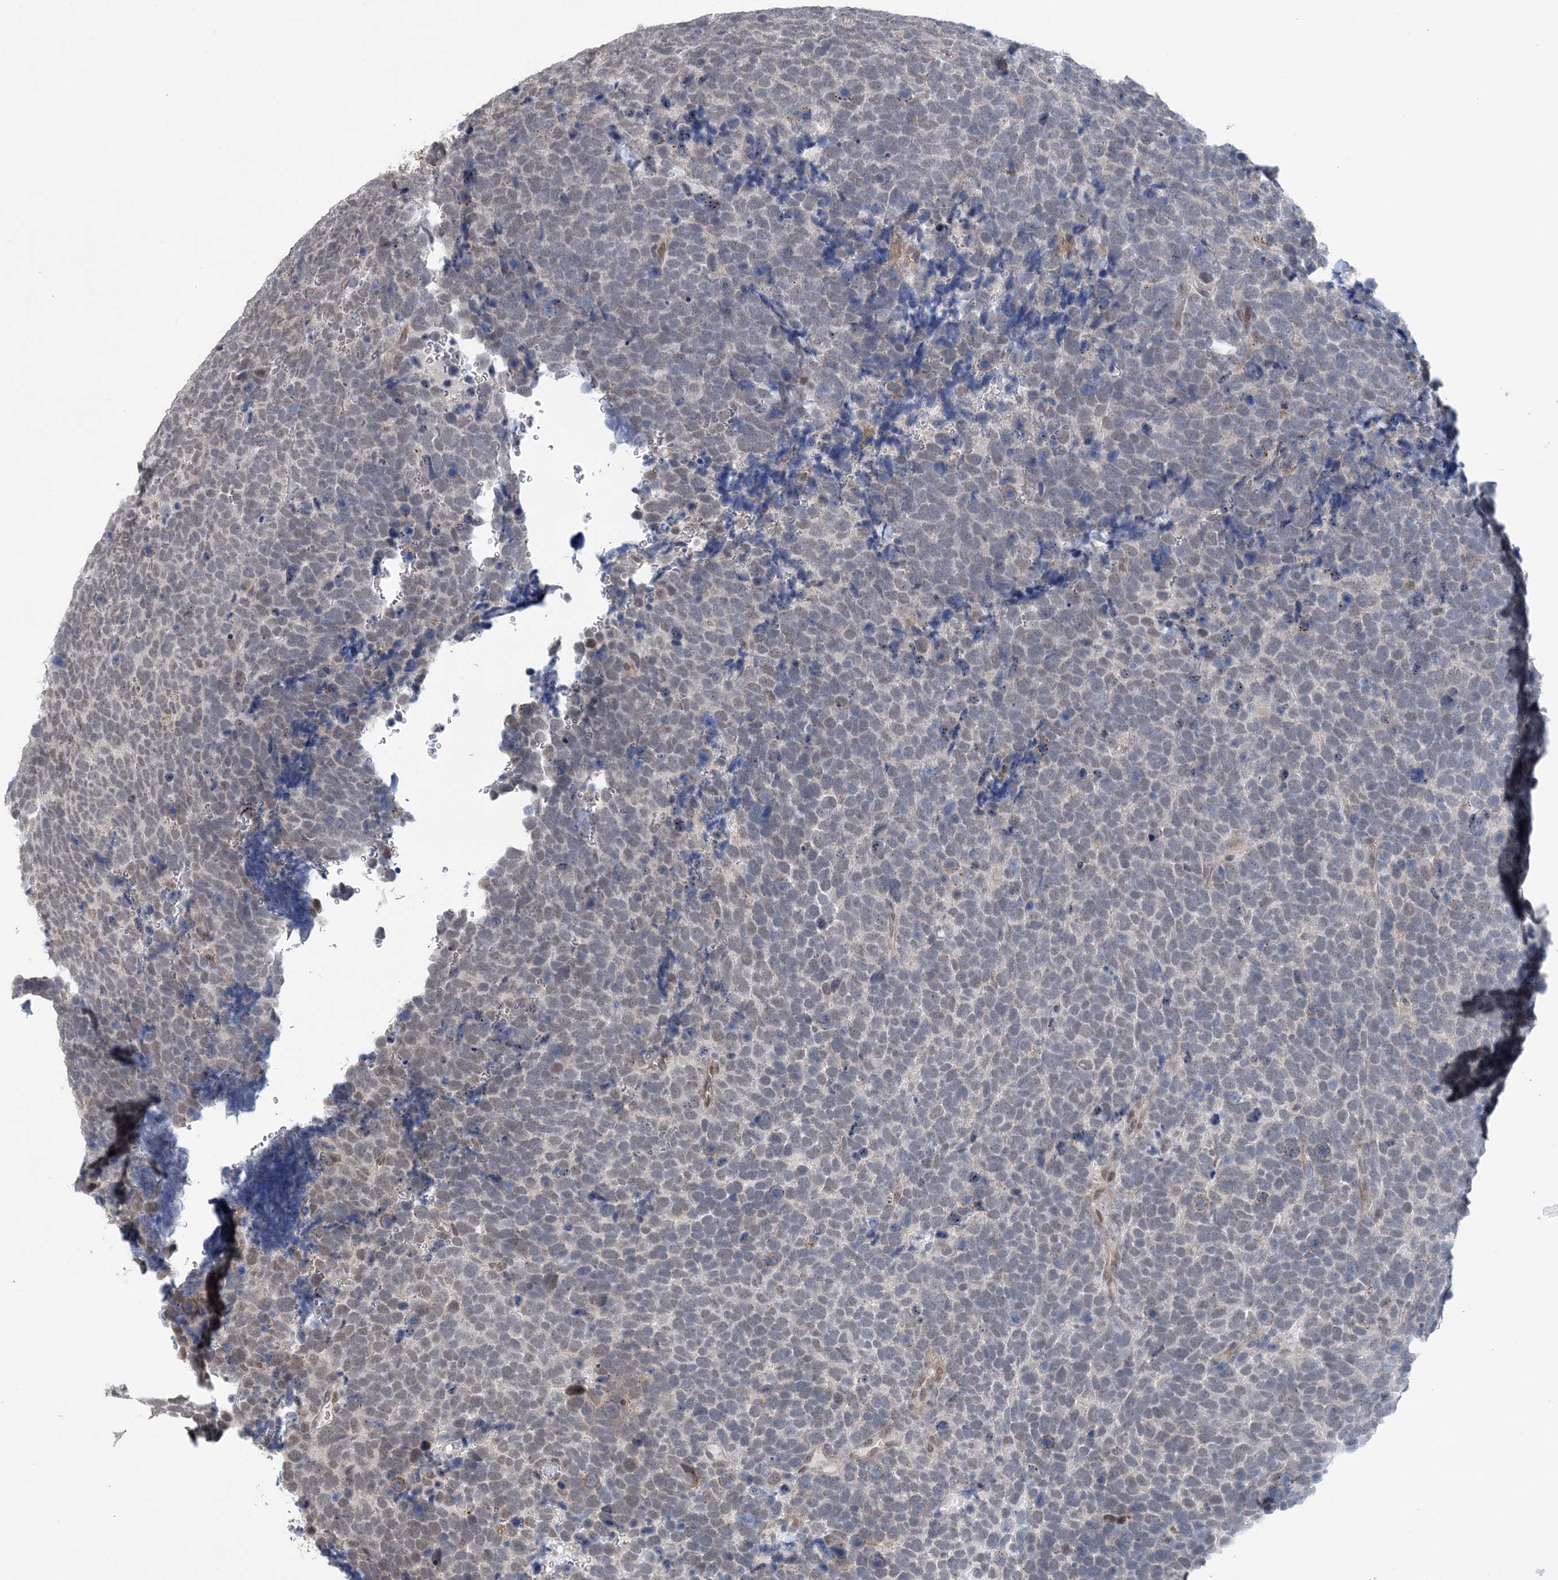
{"staining": {"intensity": "weak", "quantity": "<25%", "location": "nuclear"}, "tissue": "urothelial cancer", "cell_type": "Tumor cells", "image_type": "cancer", "snomed": [{"axis": "morphology", "description": "Urothelial carcinoma, High grade"}, {"axis": "topography", "description": "Urinary bladder"}], "caption": "A micrograph of urothelial cancer stained for a protein shows no brown staining in tumor cells.", "gene": "CCDC152", "patient": {"sex": "female", "age": 82}}